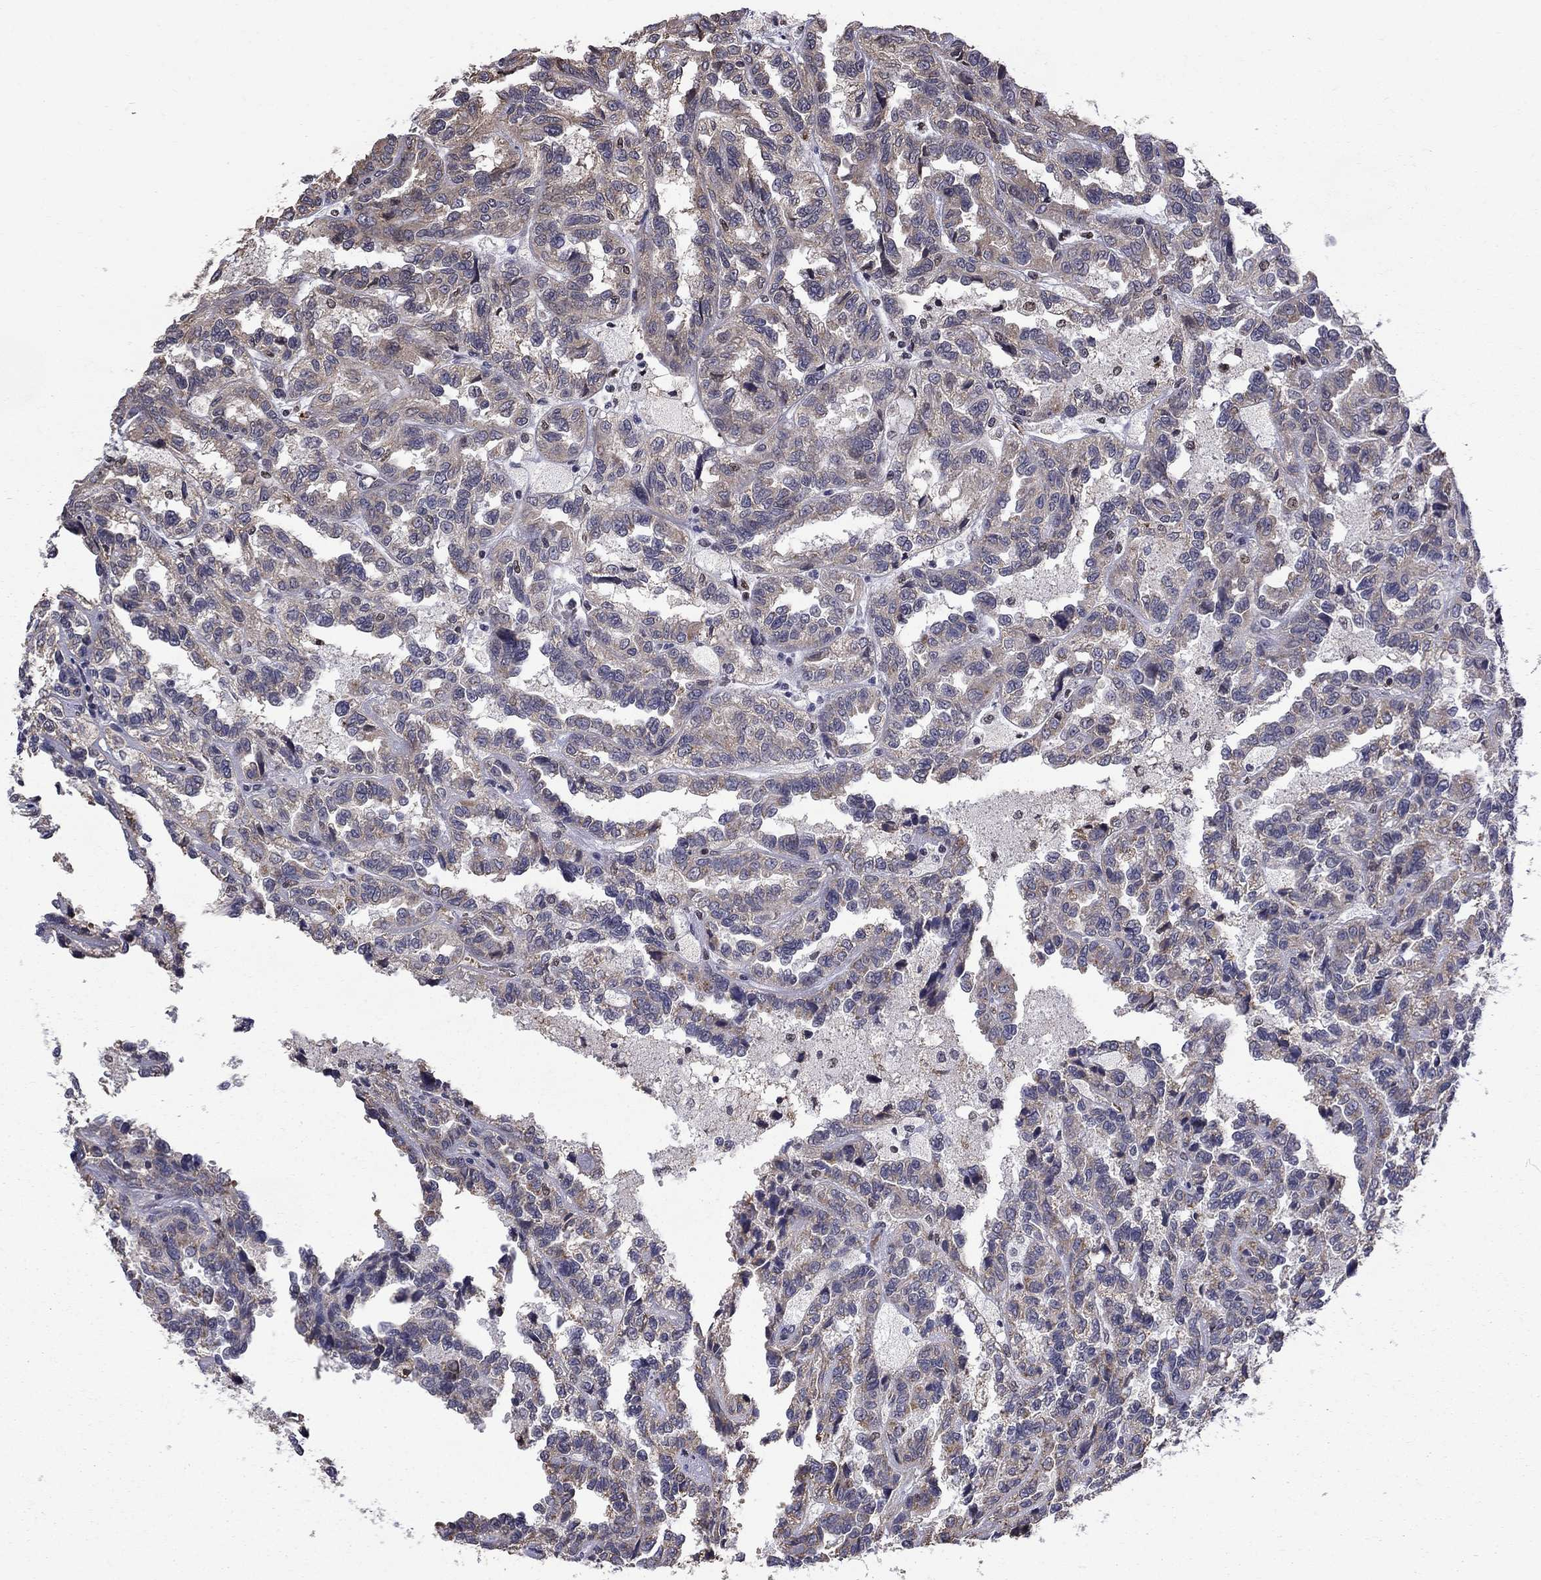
{"staining": {"intensity": "negative", "quantity": "none", "location": "none"}, "tissue": "renal cancer", "cell_type": "Tumor cells", "image_type": "cancer", "snomed": [{"axis": "morphology", "description": "Adenocarcinoma, NOS"}, {"axis": "topography", "description": "Kidney"}], "caption": "High magnification brightfield microscopy of adenocarcinoma (renal) stained with DAB (brown) and counterstained with hematoxylin (blue): tumor cells show no significant expression.", "gene": "HSPB2", "patient": {"sex": "male", "age": 79}}